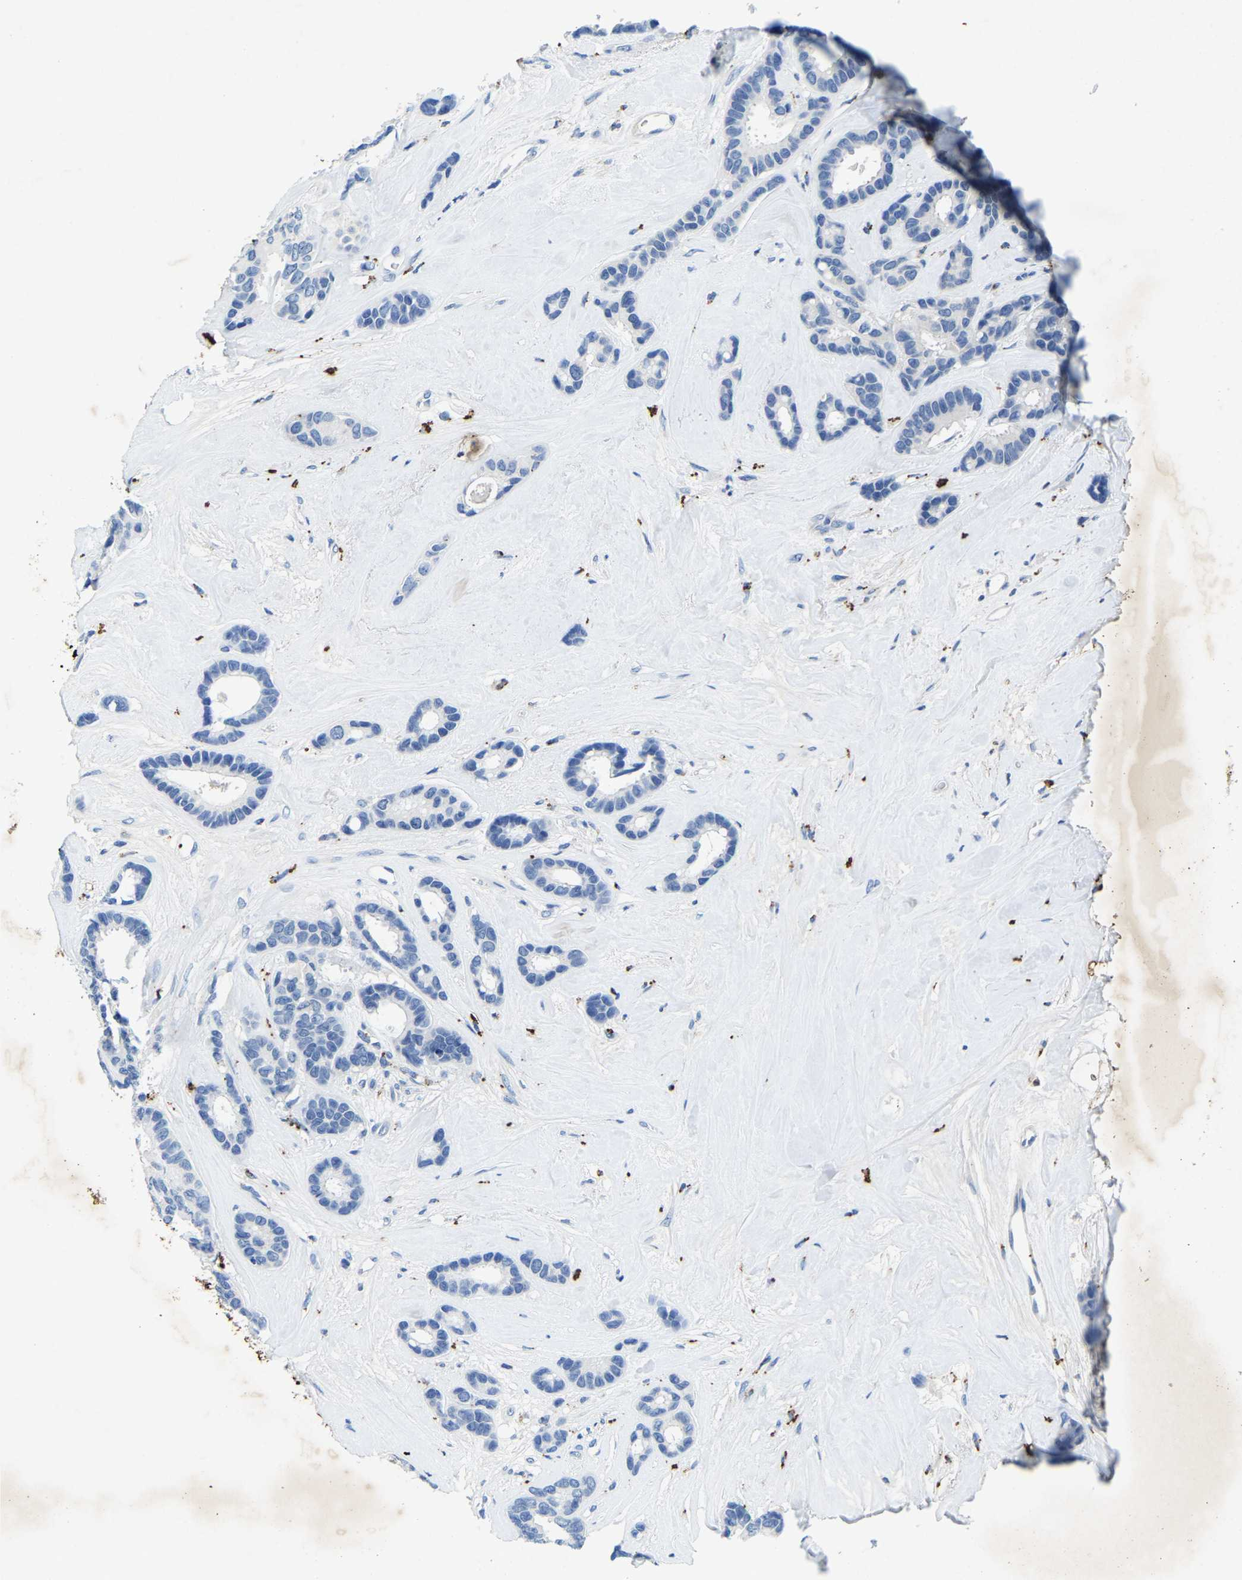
{"staining": {"intensity": "negative", "quantity": "none", "location": "none"}, "tissue": "breast cancer", "cell_type": "Tumor cells", "image_type": "cancer", "snomed": [{"axis": "morphology", "description": "Duct carcinoma"}, {"axis": "topography", "description": "Breast"}], "caption": "IHC histopathology image of human breast cancer stained for a protein (brown), which displays no positivity in tumor cells.", "gene": "UBN2", "patient": {"sex": "female", "age": 87}}